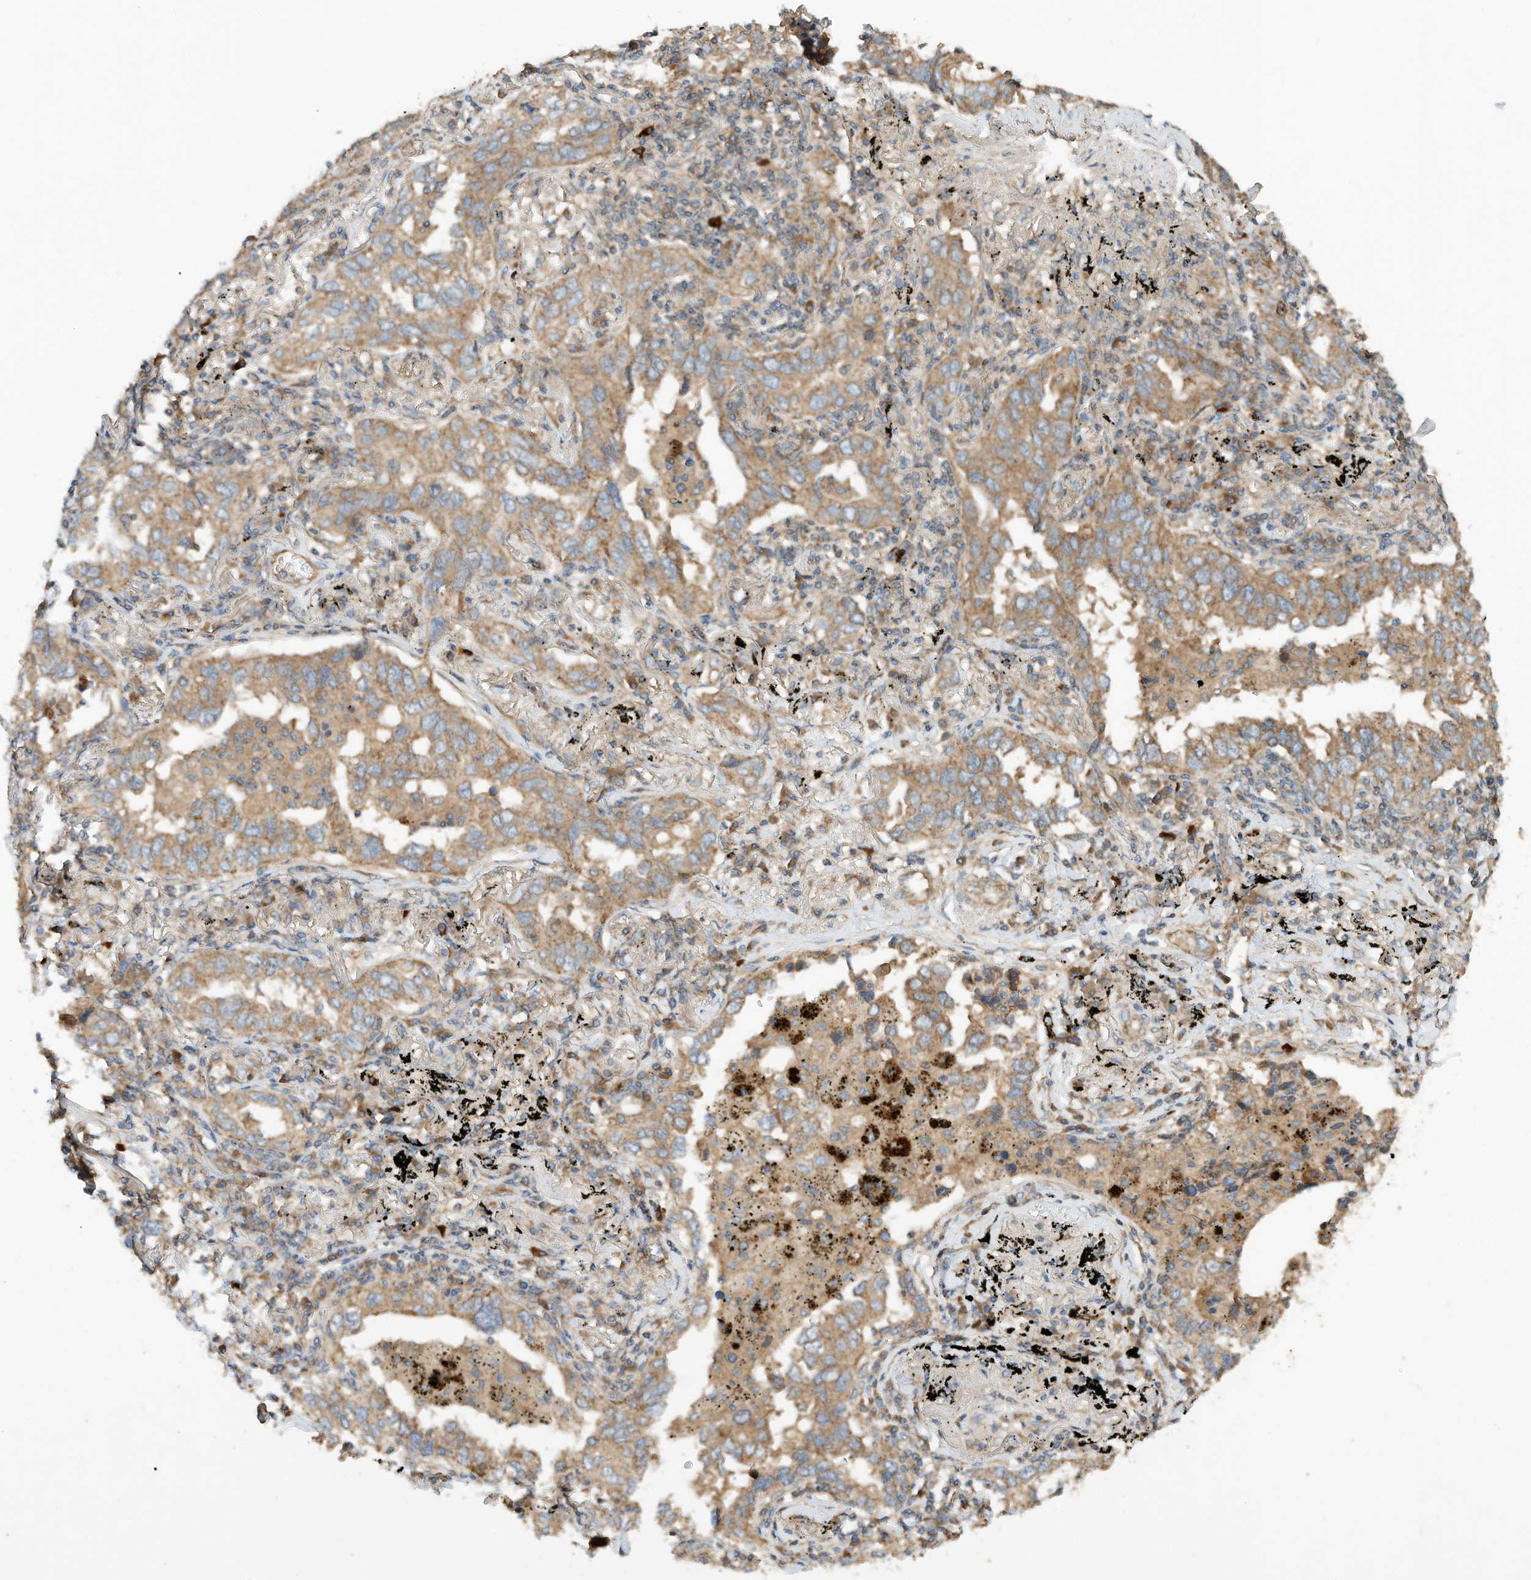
{"staining": {"intensity": "moderate", "quantity": ">75%", "location": "cytoplasmic/membranous"}, "tissue": "lung cancer", "cell_type": "Tumor cells", "image_type": "cancer", "snomed": [{"axis": "morphology", "description": "Adenocarcinoma, NOS"}, {"axis": "topography", "description": "Lung"}], "caption": "Immunohistochemistry (IHC) staining of lung adenocarcinoma, which exhibits medium levels of moderate cytoplasmic/membranous positivity in approximately >75% of tumor cells indicating moderate cytoplasmic/membranous protein positivity. The staining was performed using DAB (3,3'-diaminobenzidine) (brown) for protein detection and nuclei were counterstained in hematoxylin (blue).", "gene": "CPAMD8", "patient": {"sex": "male", "age": 65}}